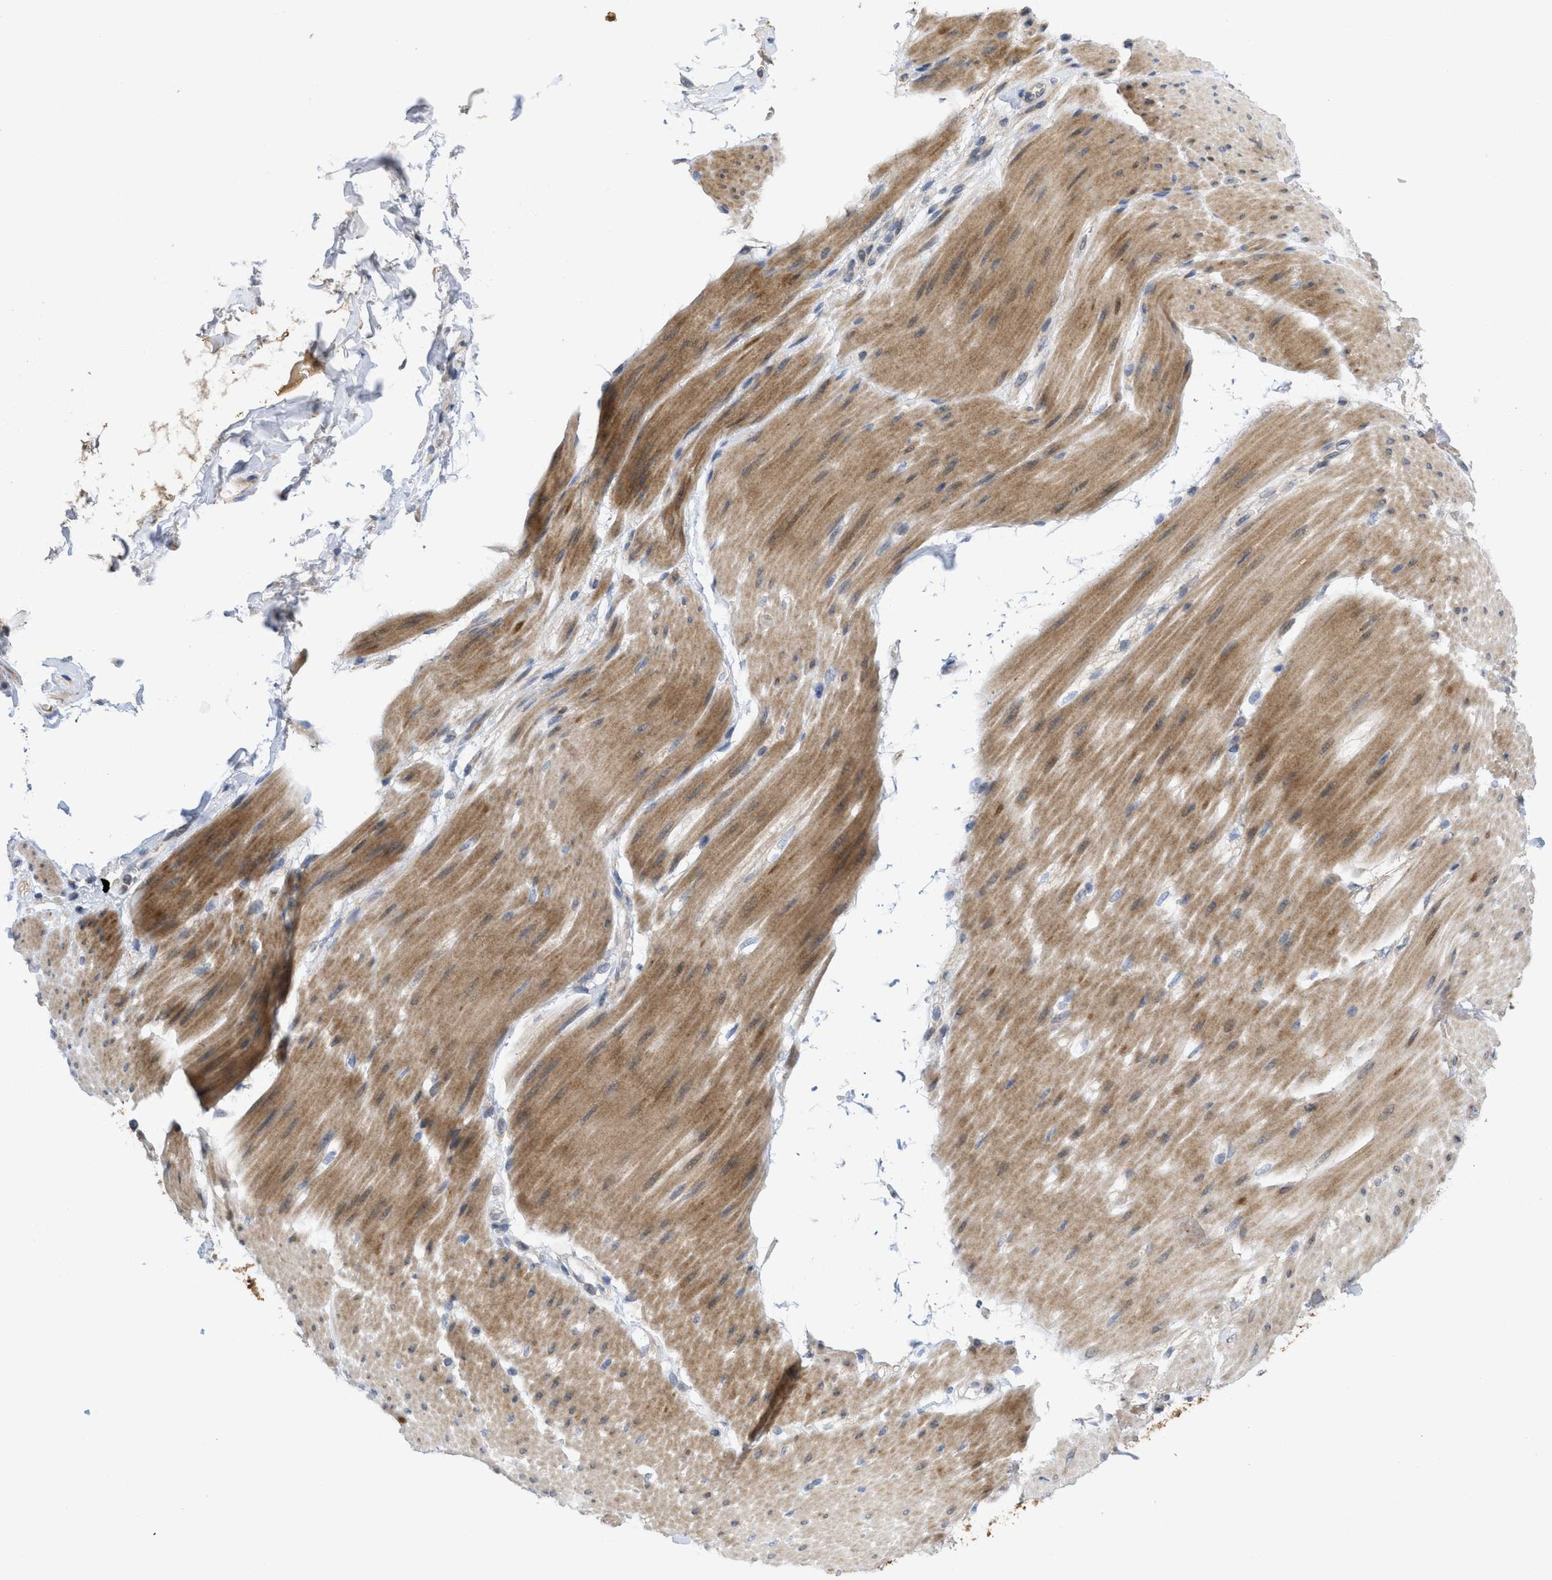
{"staining": {"intensity": "moderate", "quantity": ">75%", "location": "cytoplasmic/membranous"}, "tissue": "adipose tissue", "cell_type": "Adipocytes", "image_type": "normal", "snomed": [{"axis": "morphology", "description": "Normal tissue, NOS"}, {"axis": "morphology", "description": "Adenocarcinoma, NOS"}, {"axis": "topography", "description": "Duodenum"}, {"axis": "topography", "description": "Peripheral nerve tissue"}], "caption": "IHC (DAB) staining of unremarkable adipose tissue shows moderate cytoplasmic/membranous protein staining in about >75% of adipocytes.", "gene": "CDPF1", "patient": {"sex": "female", "age": 60}}